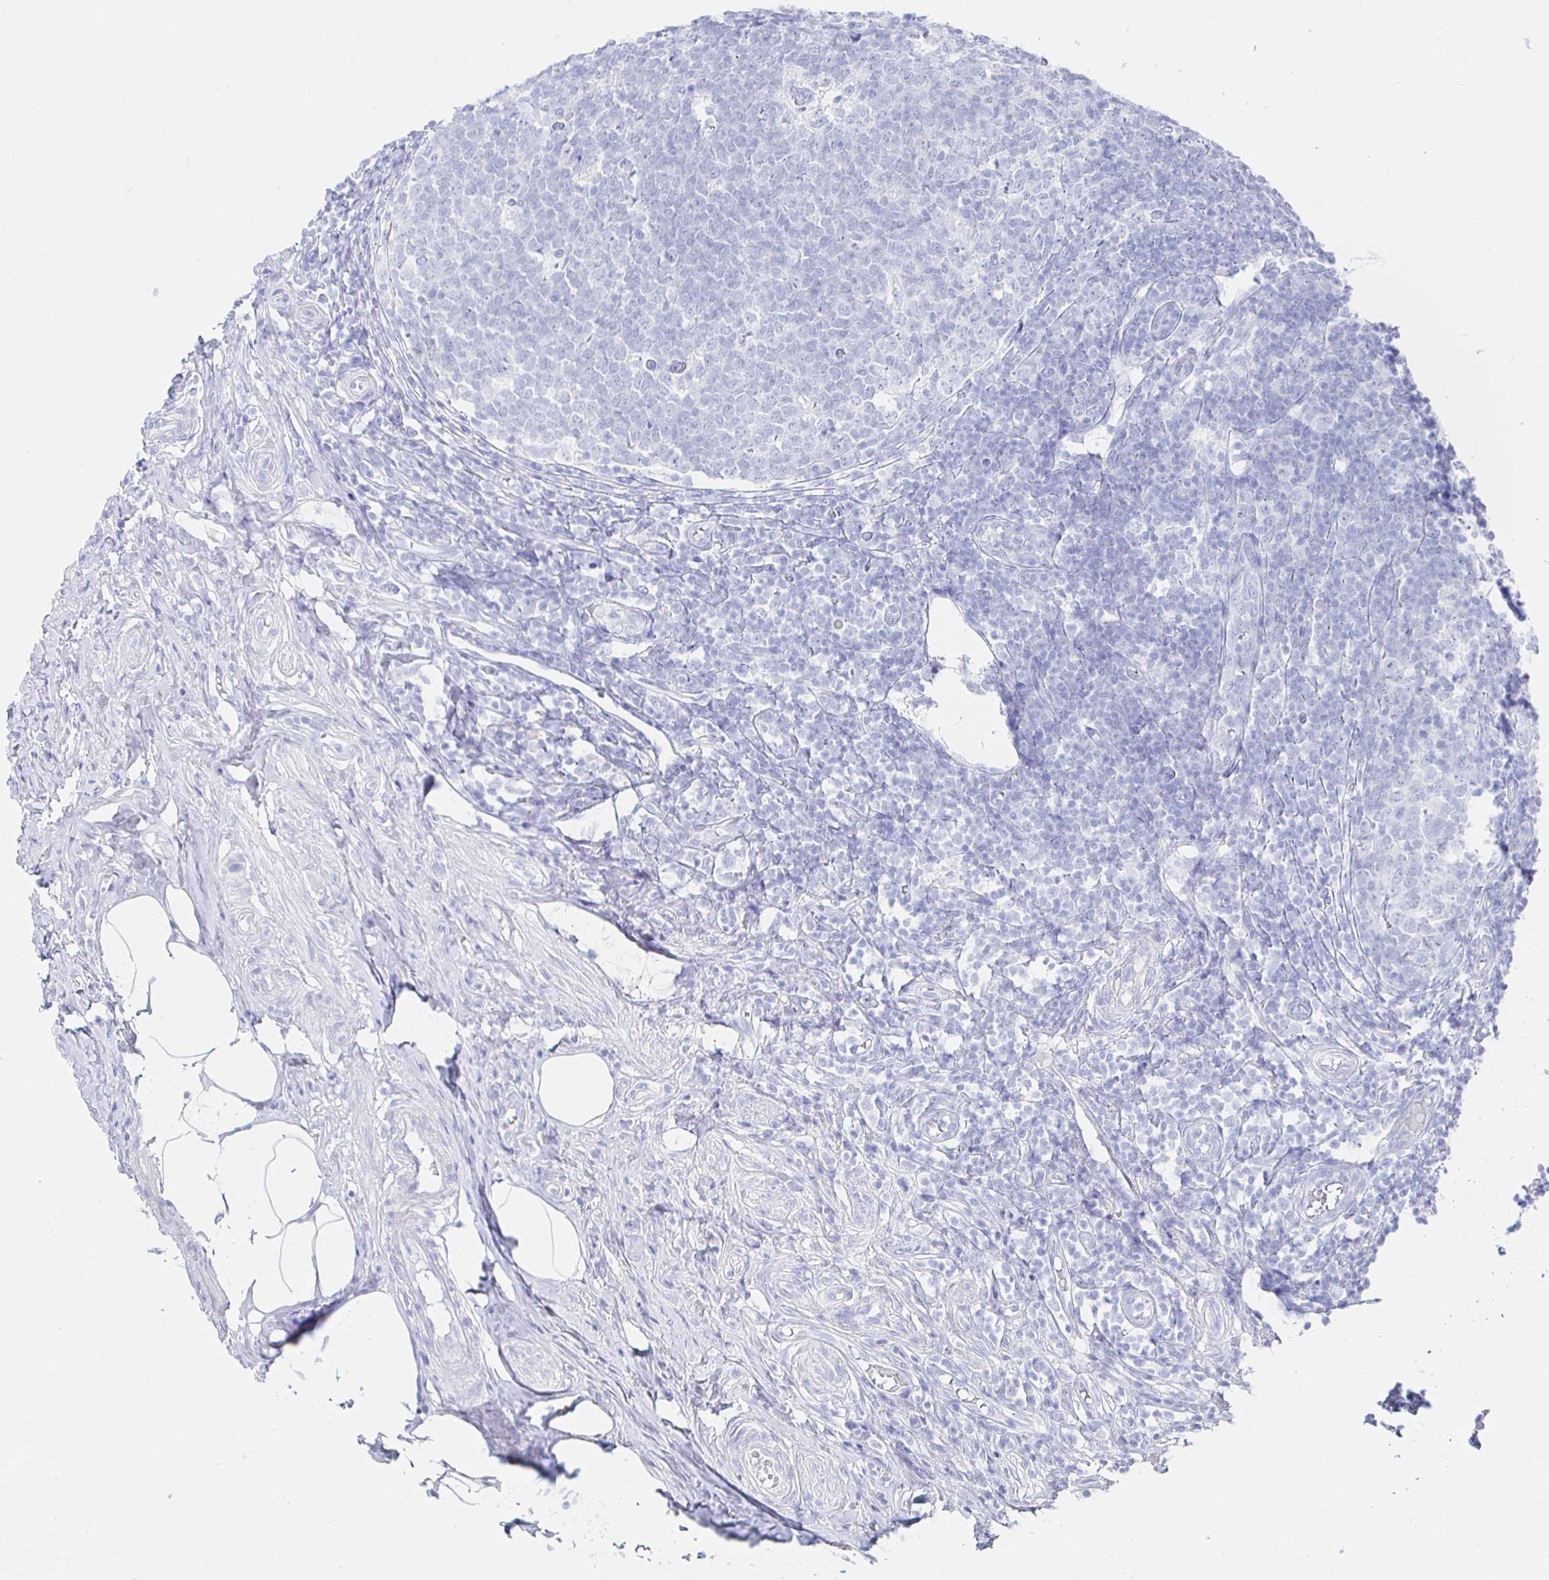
{"staining": {"intensity": "weak", "quantity": "<25%", "location": "cytoplasmic/membranous"}, "tissue": "appendix", "cell_type": "Glandular cells", "image_type": "normal", "snomed": [{"axis": "morphology", "description": "Normal tissue, NOS"}, {"axis": "topography", "description": "Appendix"}], "caption": "Immunohistochemistry of unremarkable appendix exhibits no positivity in glandular cells.", "gene": "LRRC23", "patient": {"sex": "male", "age": 18}}